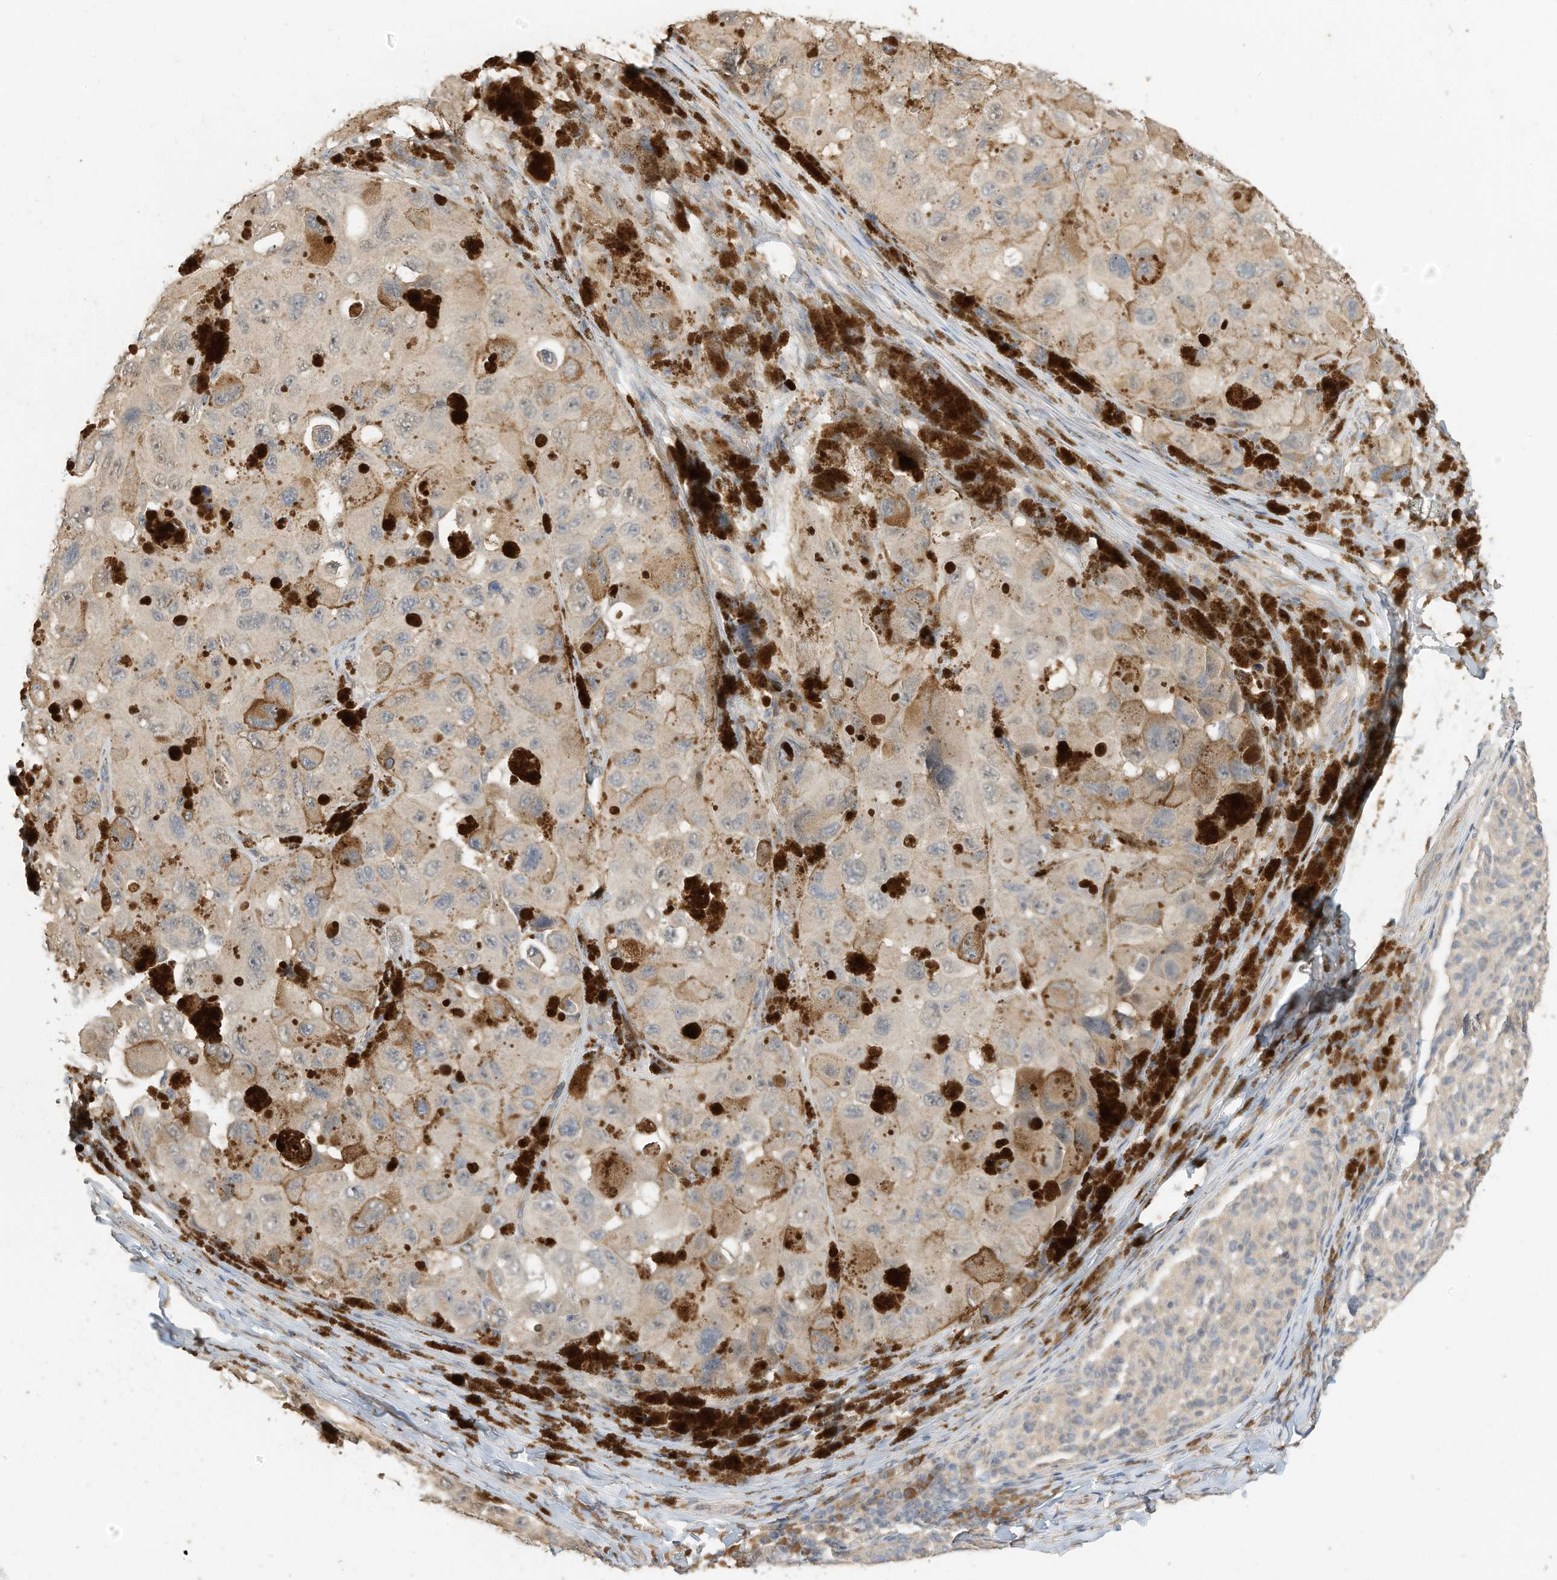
{"staining": {"intensity": "weak", "quantity": "<25%", "location": "cytoplasmic/membranous"}, "tissue": "melanoma", "cell_type": "Tumor cells", "image_type": "cancer", "snomed": [{"axis": "morphology", "description": "Malignant melanoma, NOS"}, {"axis": "topography", "description": "Skin"}], "caption": "Immunohistochemical staining of malignant melanoma displays no significant positivity in tumor cells.", "gene": "OFD1", "patient": {"sex": "female", "age": 73}}